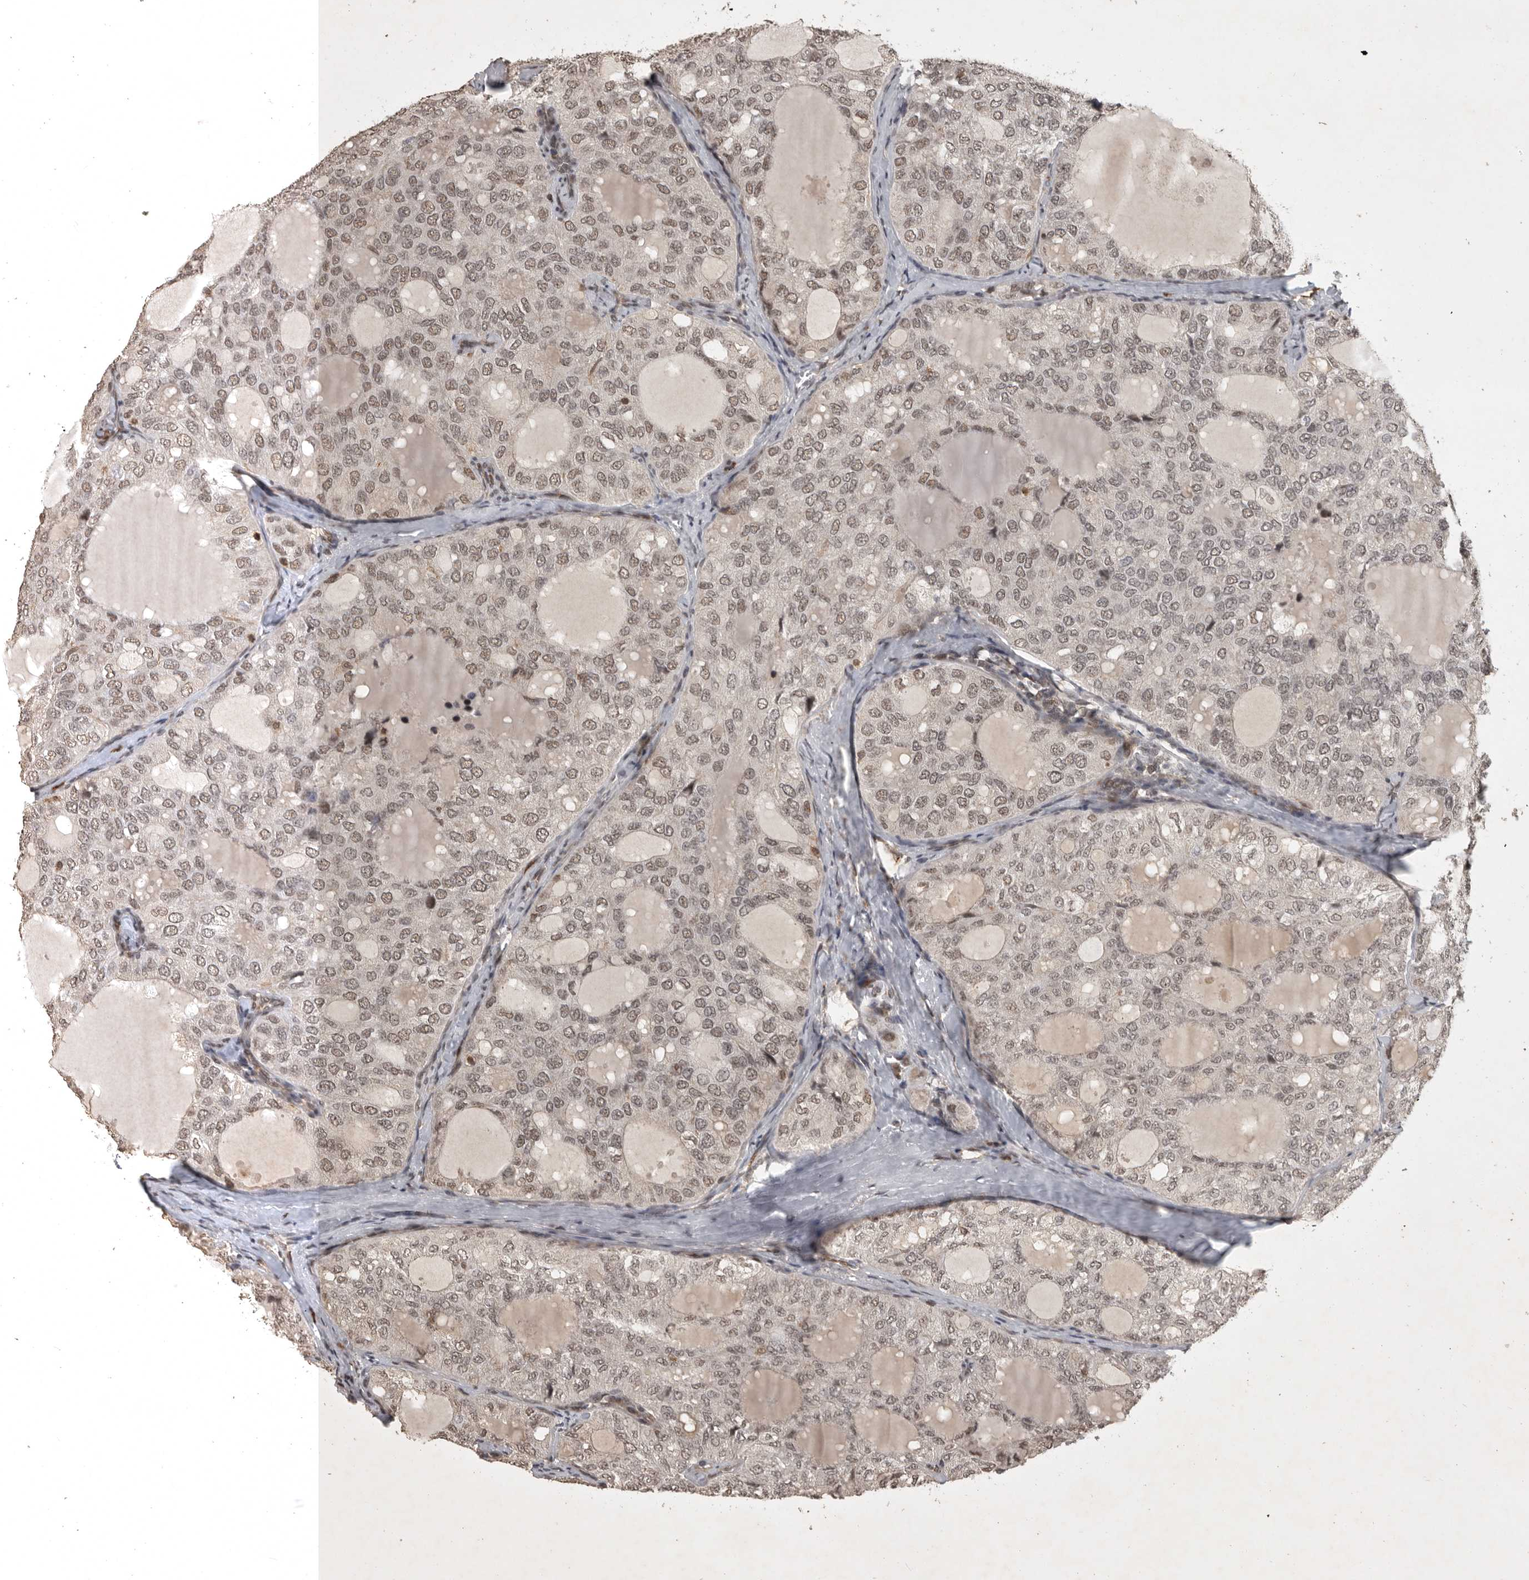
{"staining": {"intensity": "weak", "quantity": "25%-75%", "location": "nuclear"}, "tissue": "thyroid cancer", "cell_type": "Tumor cells", "image_type": "cancer", "snomed": [{"axis": "morphology", "description": "Follicular adenoma carcinoma, NOS"}, {"axis": "topography", "description": "Thyroid gland"}], "caption": "Immunohistochemical staining of human thyroid cancer displays weak nuclear protein staining in about 25%-75% of tumor cells.", "gene": "CBLL1", "patient": {"sex": "male", "age": 75}}